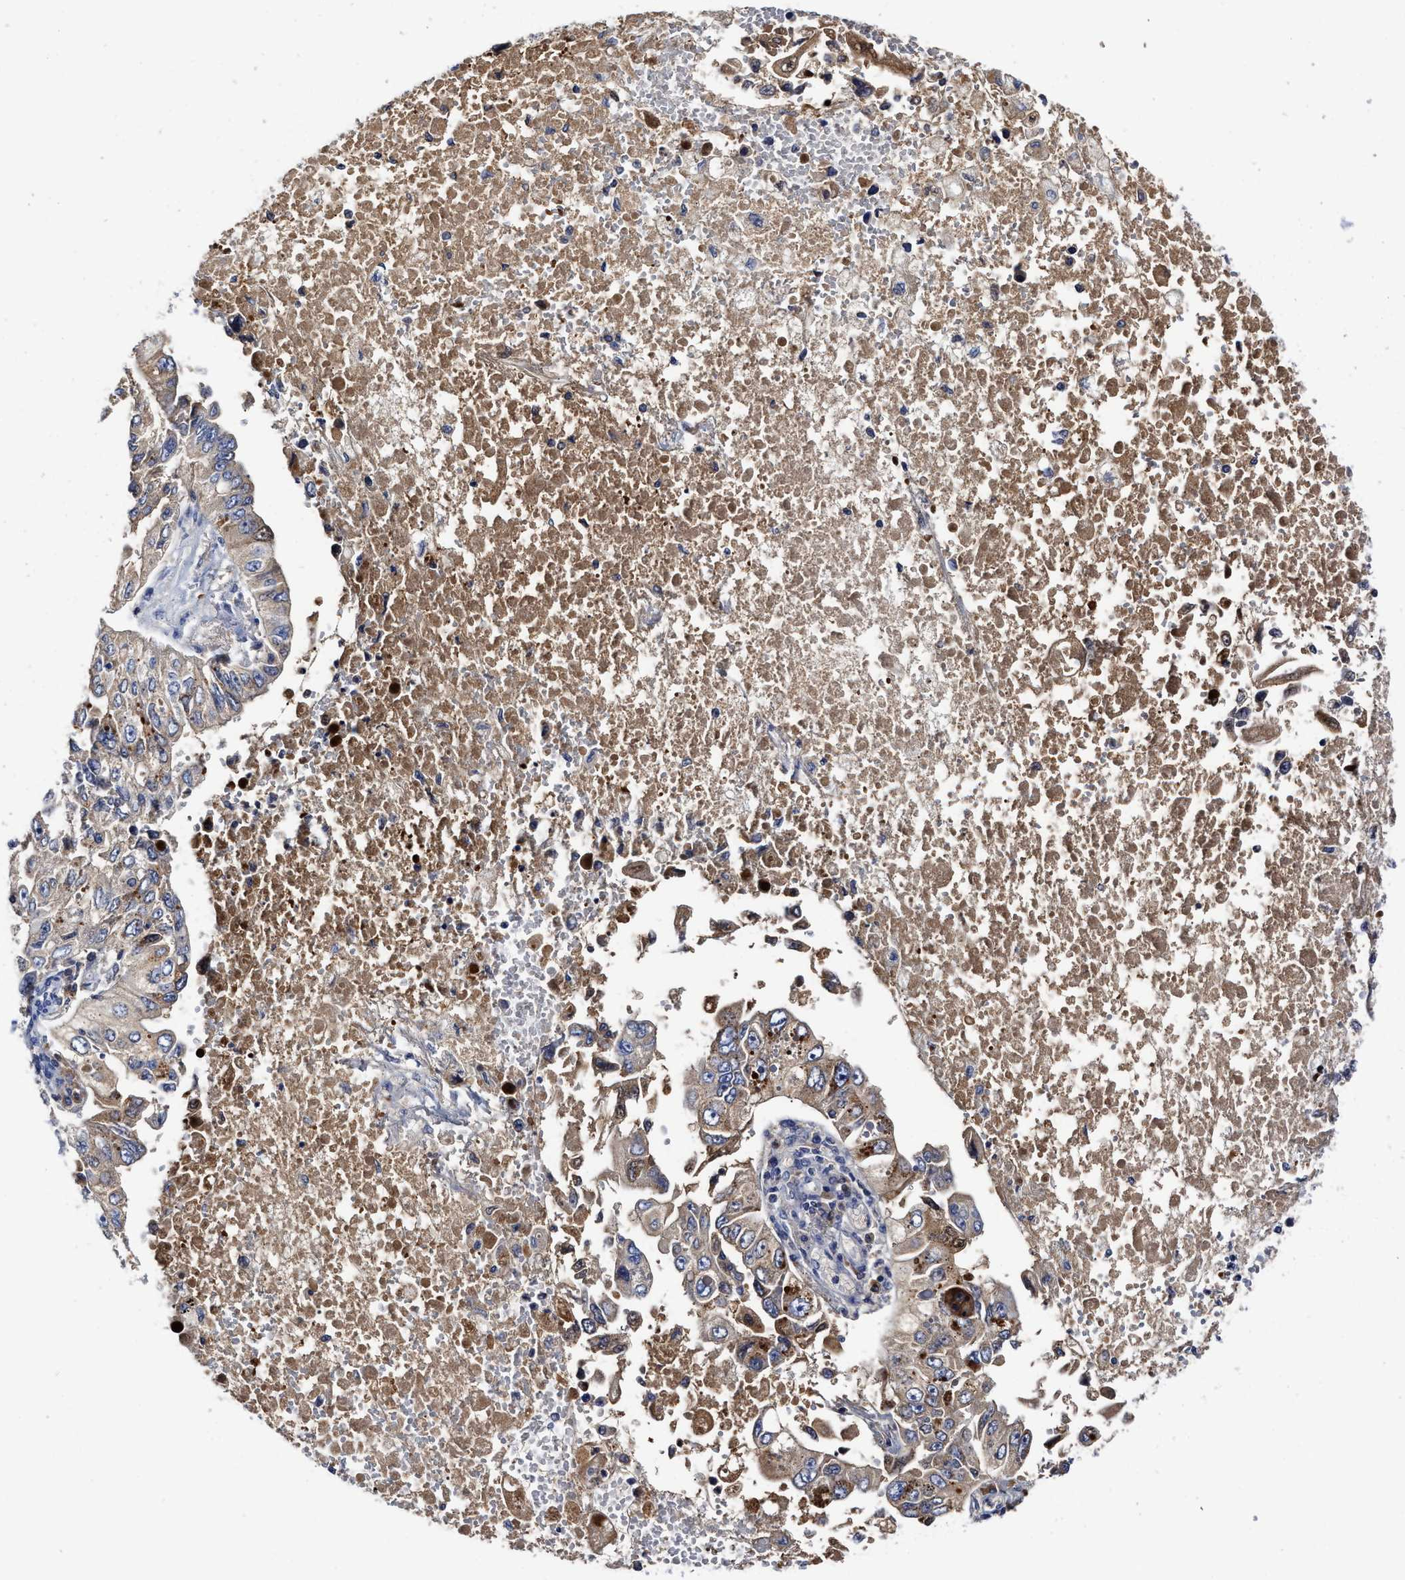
{"staining": {"intensity": "weak", "quantity": "<25%", "location": "cytoplasmic/membranous"}, "tissue": "lung cancer", "cell_type": "Tumor cells", "image_type": "cancer", "snomed": [{"axis": "morphology", "description": "Adenocarcinoma, NOS"}, {"axis": "topography", "description": "Lung"}], "caption": "This histopathology image is of lung cancer (adenocarcinoma) stained with immunohistochemistry to label a protein in brown with the nuclei are counter-stained blue. There is no staining in tumor cells.", "gene": "C2", "patient": {"sex": "male", "age": 84}}